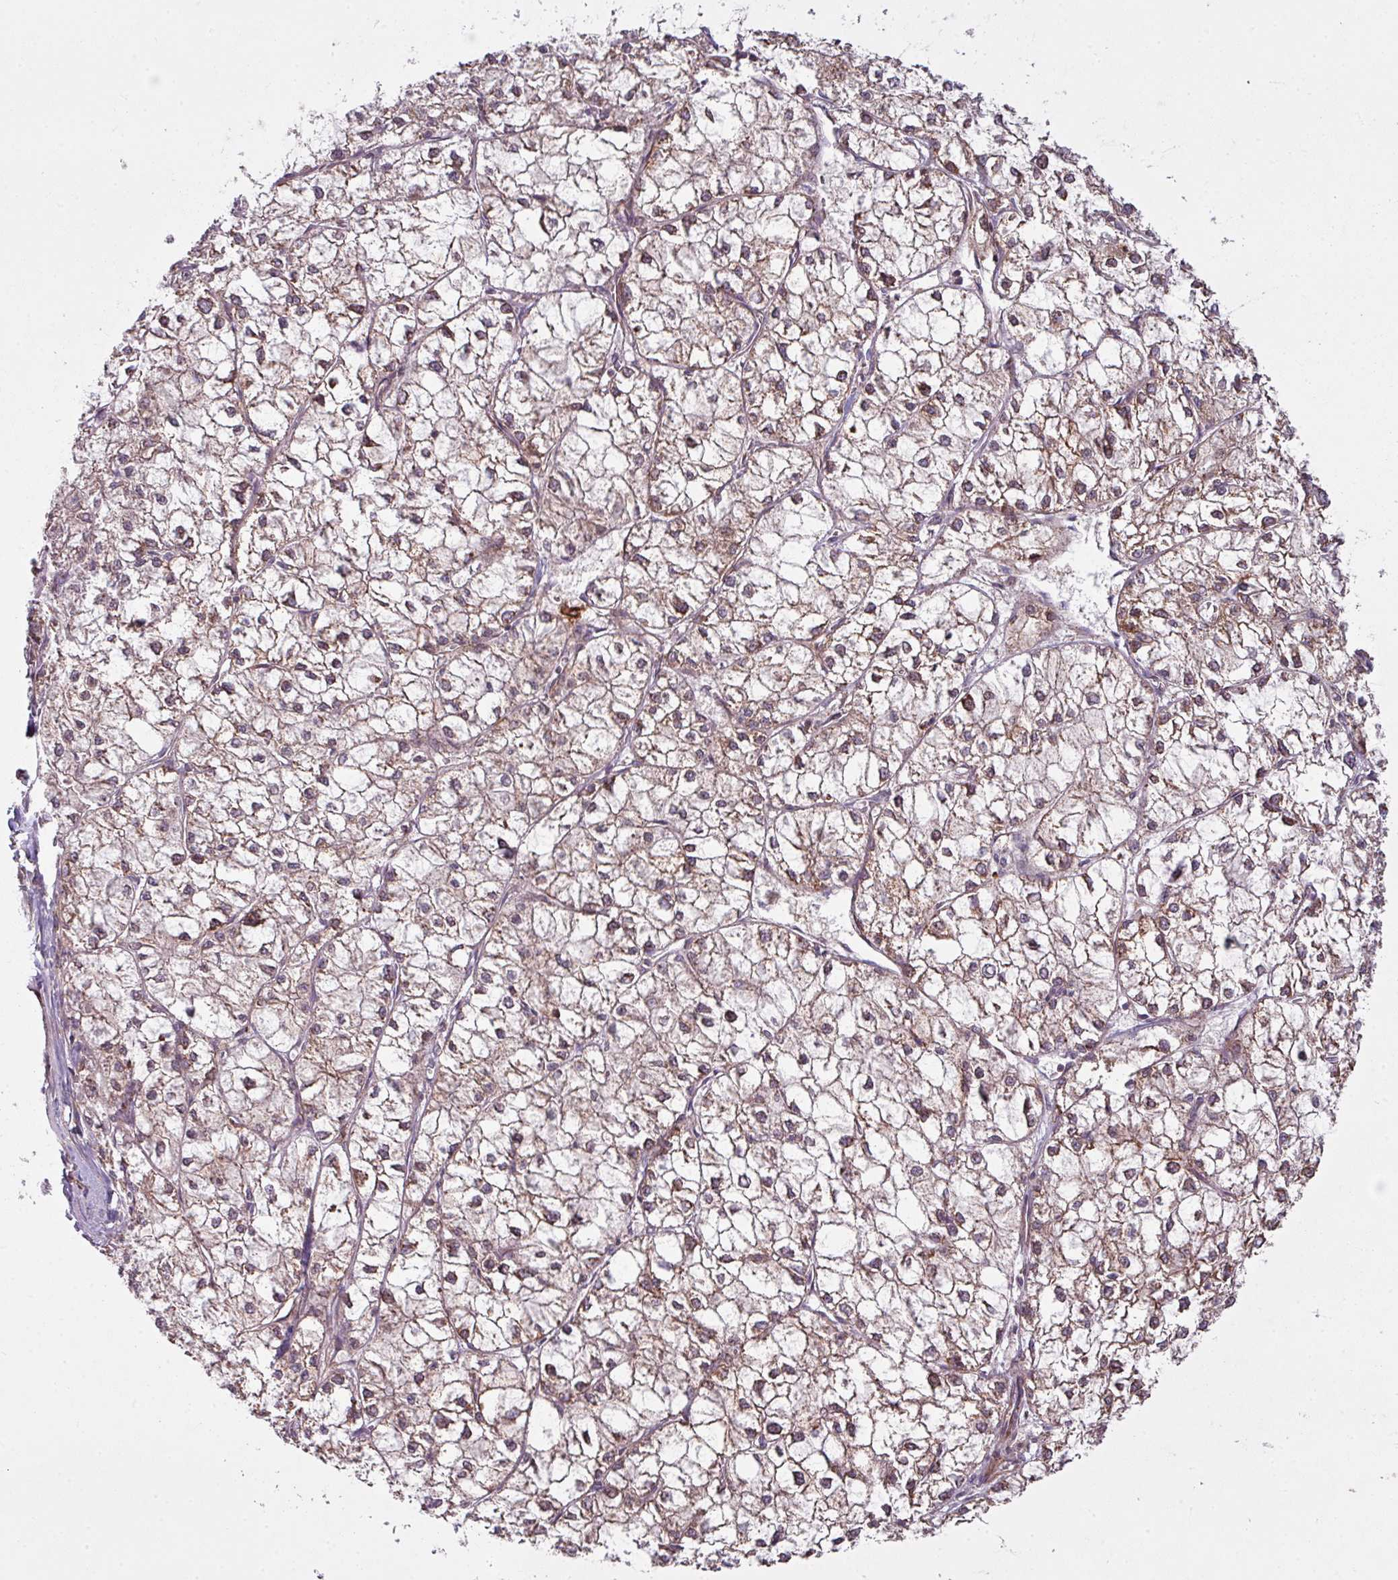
{"staining": {"intensity": "weak", "quantity": "25%-75%", "location": "cytoplasmic/membranous"}, "tissue": "liver cancer", "cell_type": "Tumor cells", "image_type": "cancer", "snomed": [{"axis": "morphology", "description": "Carcinoma, Hepatocellular, NOS"}, {"axis": "topography", "description": "Liver"}], "caption": "Liver hepatocellular carcinoma stained with a brown dye reveals weak cytoplasmic/membranous positive positivity in approximately 25%-75% of tumor cells.", "gene": "ZC2HC1C", "patient": {"sex": "female", "age": 43}}